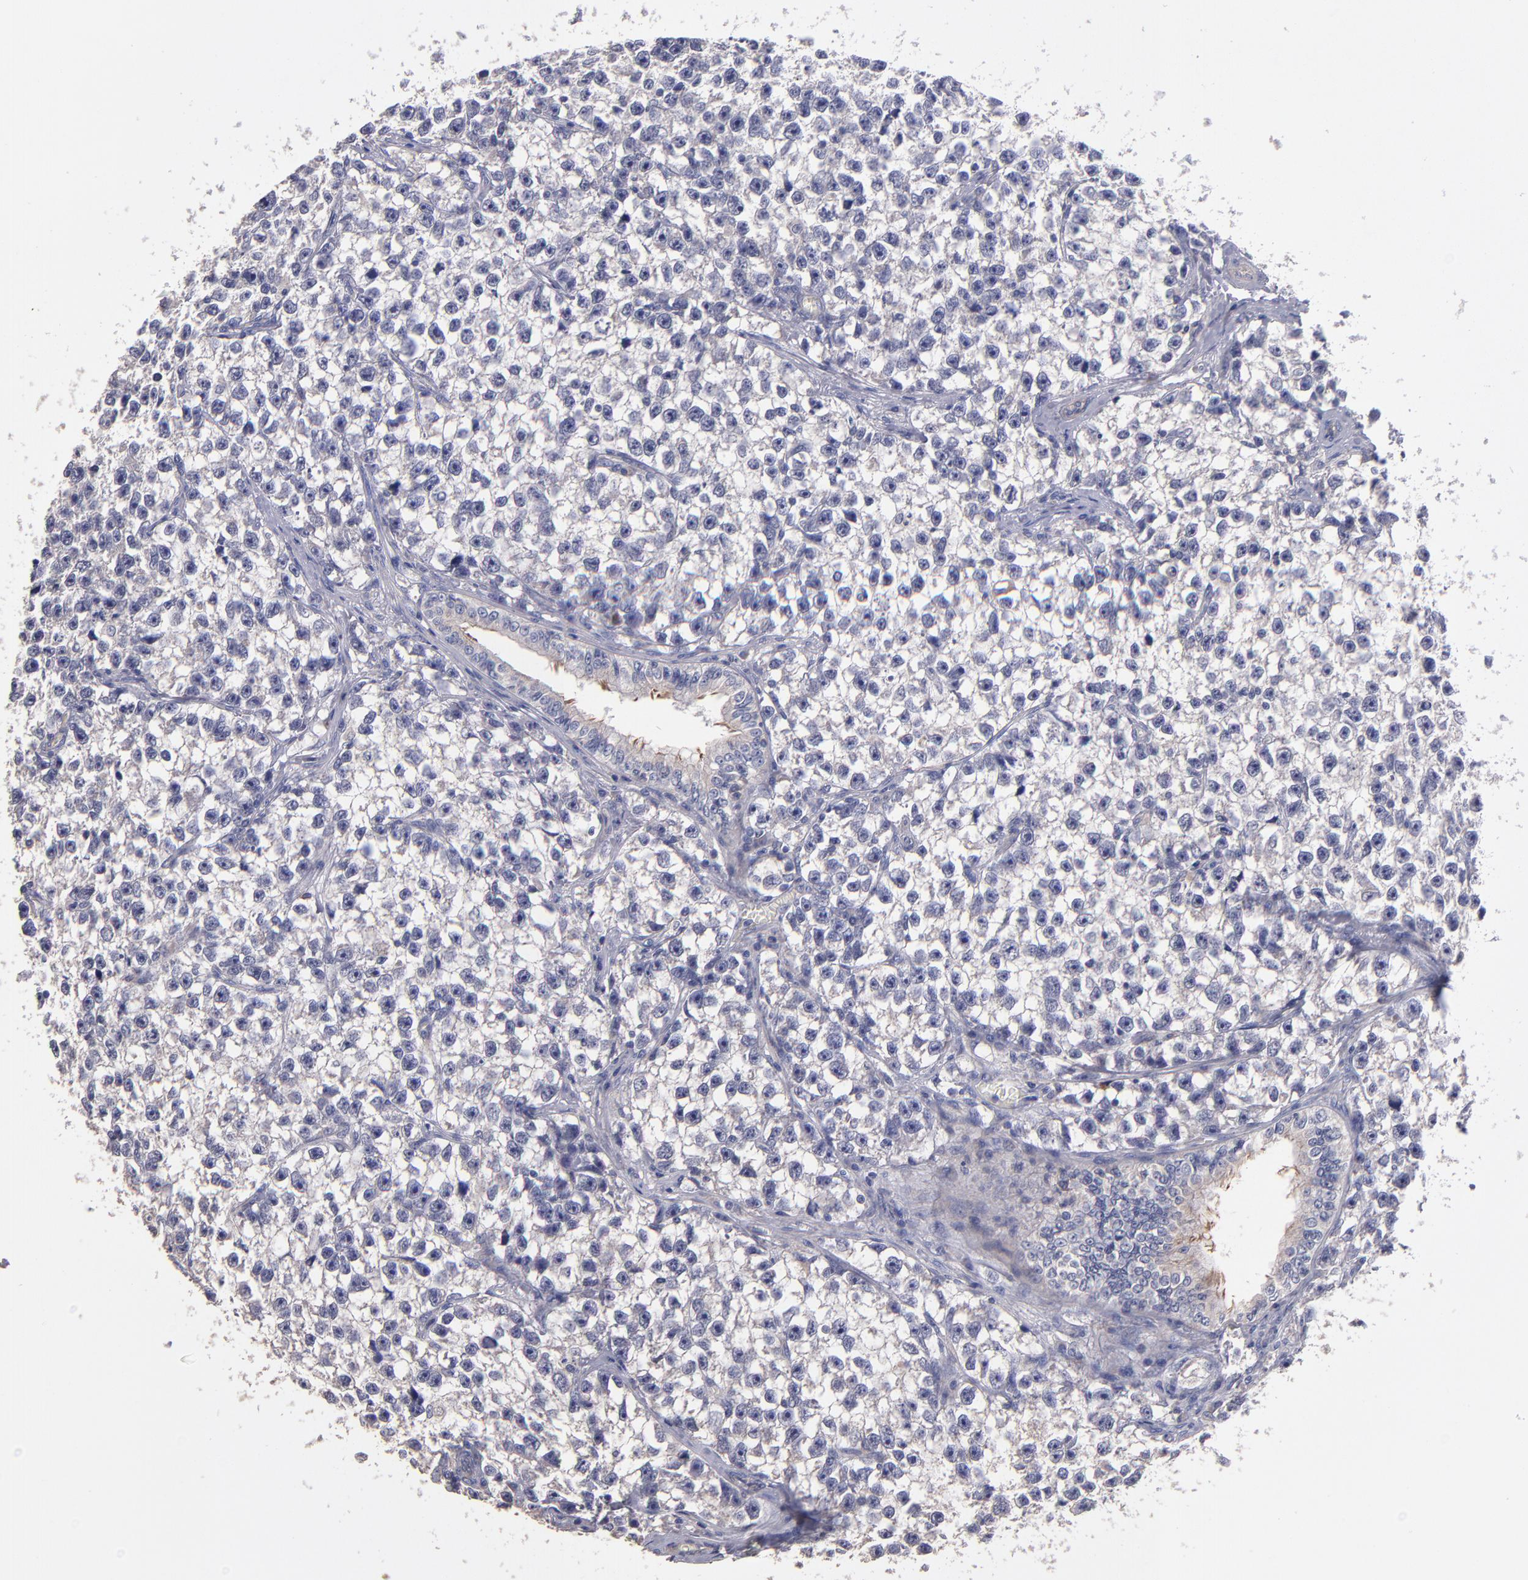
{"staining": {"intensity": "negative", "quantity": "none", "location": "none"}, "tissue": "testis cancer", "cell_type": "Tumor cells", "image_type": "cancer", "snomed": [{"axis": "morphology", "description": "Seminoma, NOS"}, {"axis": "morphology", "description": "Carcinoma, Embryonal, NOS"}, {"axis": "topography", "description": "Testis"}], "caption": "Immunohistochemical staining of testis cancer (embryonal carcinoma) exhibits no significant positivity in tumor cells. The staining was performed using DAB to visualize the protein expression in brown, while the nuclei were stained in blue with hematoxylin (Magnification: 20x).", "gene": "MAGEE1", "patient": {"sex": "male", "age": 30}}